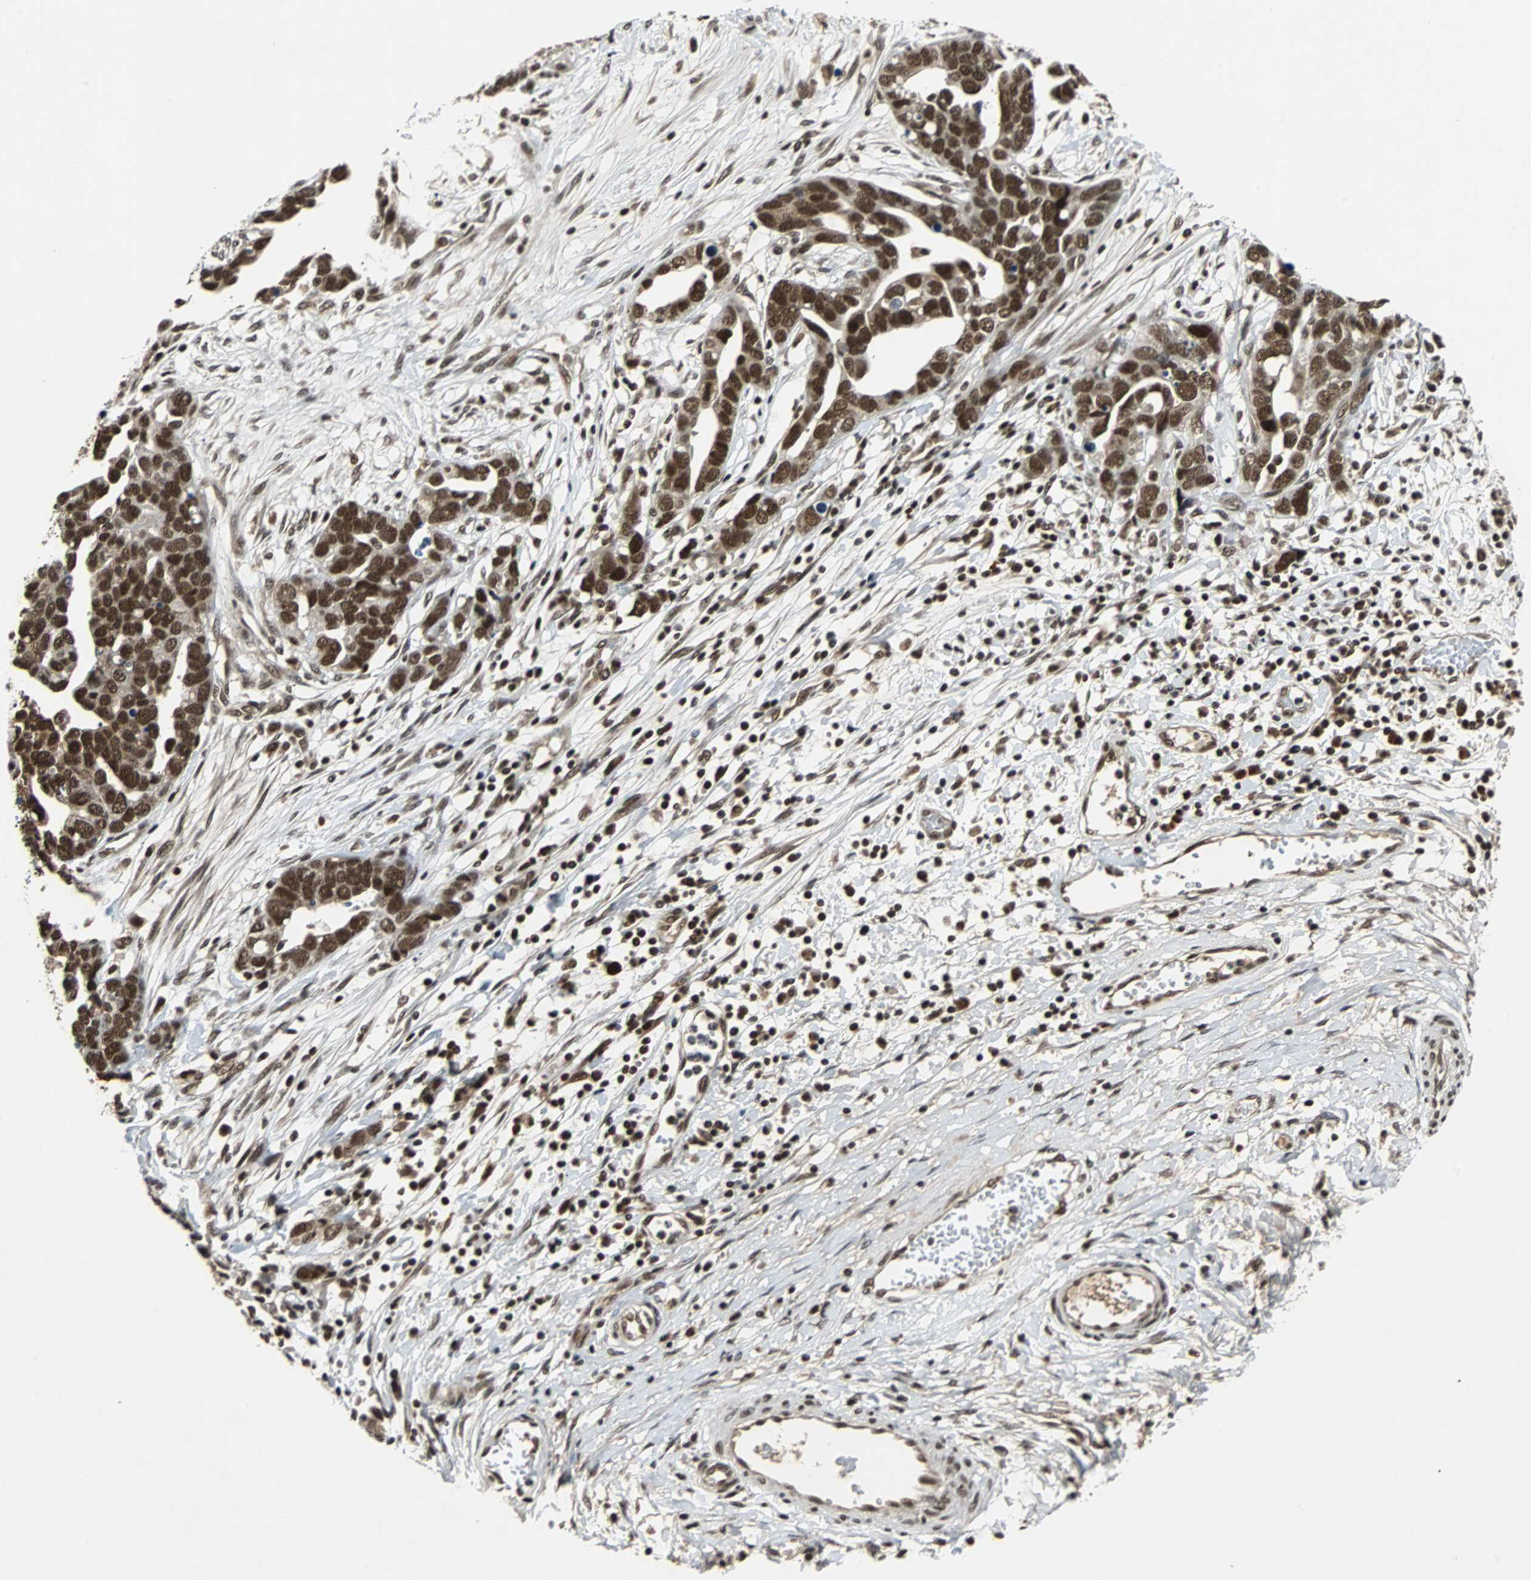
{"staining": {"intensity": "strong", "quantity": ">75%", "location": "nuclear"}, "tissue": "ovarian cancer", "cell_type": "Tumor cells", "image_type": "cancer", "snomed": [{"axis": "morphology", "description": "Cystadenocarcinoma, serous, NOS"}, {"axis": "topography", "description": "Ovary"}], "caption": "Serous cystadenocarcinoma (ovarian) tissue reveals strong nuclear staining in approximately >75% of tumor cells, visualized by immunohistochemistry.", "gene": "TAF5", "patient": {"sex": "female", "age": 54}}